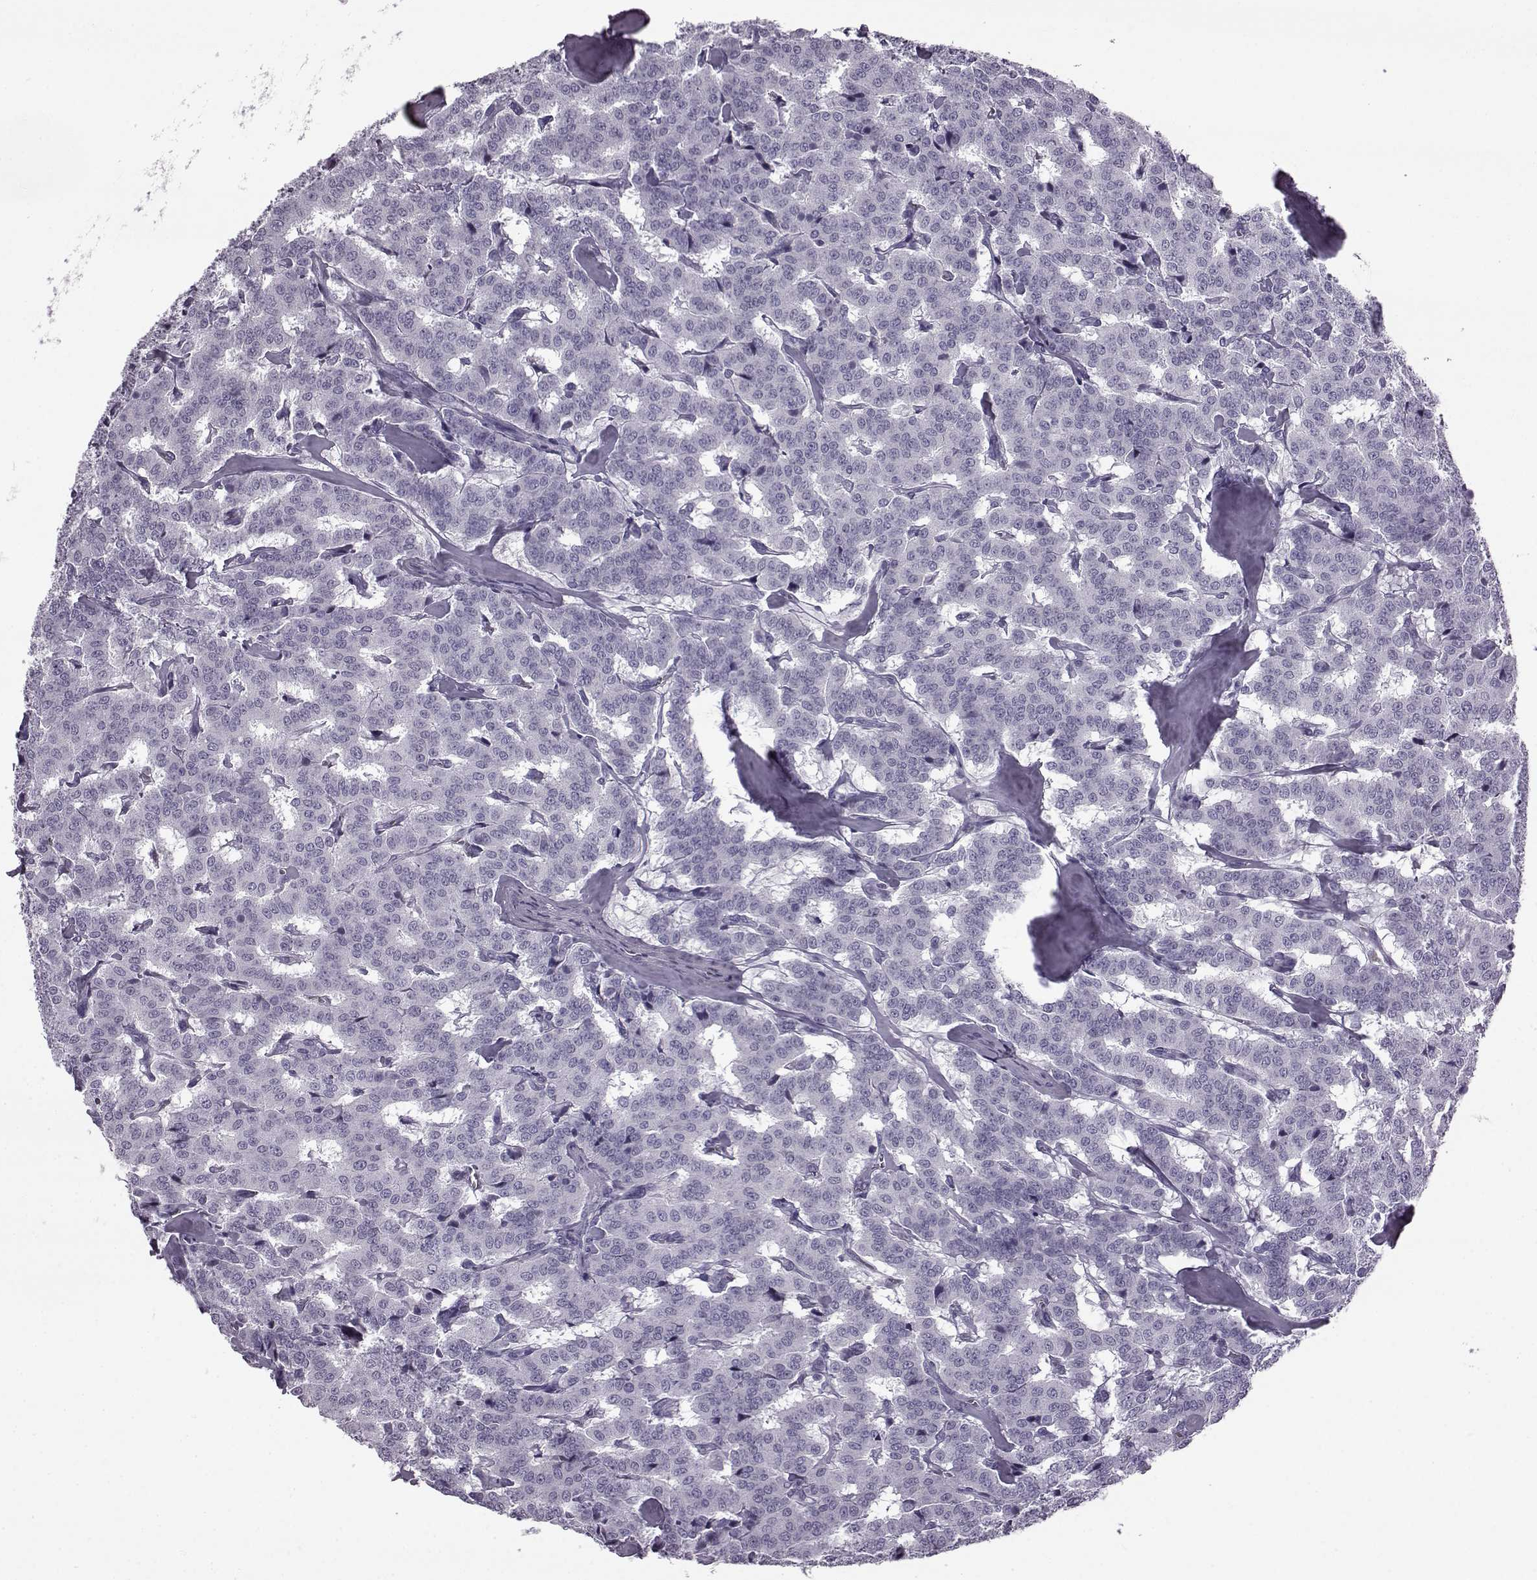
{"staining": {"intensity": "negative", "quantity": "none", "location": "none"}, "tissue": "carcinoid", "cell_type": "Tumor cells", "image_type": "cancer", "snomed": [{"axis": "morphology", "description": "Carcinoid, malignant, NOS"}, {"axis": "topography", "description": "Lung"}], "caption": "Tumor cells show no significant staining in carcinoid.", "gene": "SLC28A2", "patient": {"sex": "female", "age": 46}}